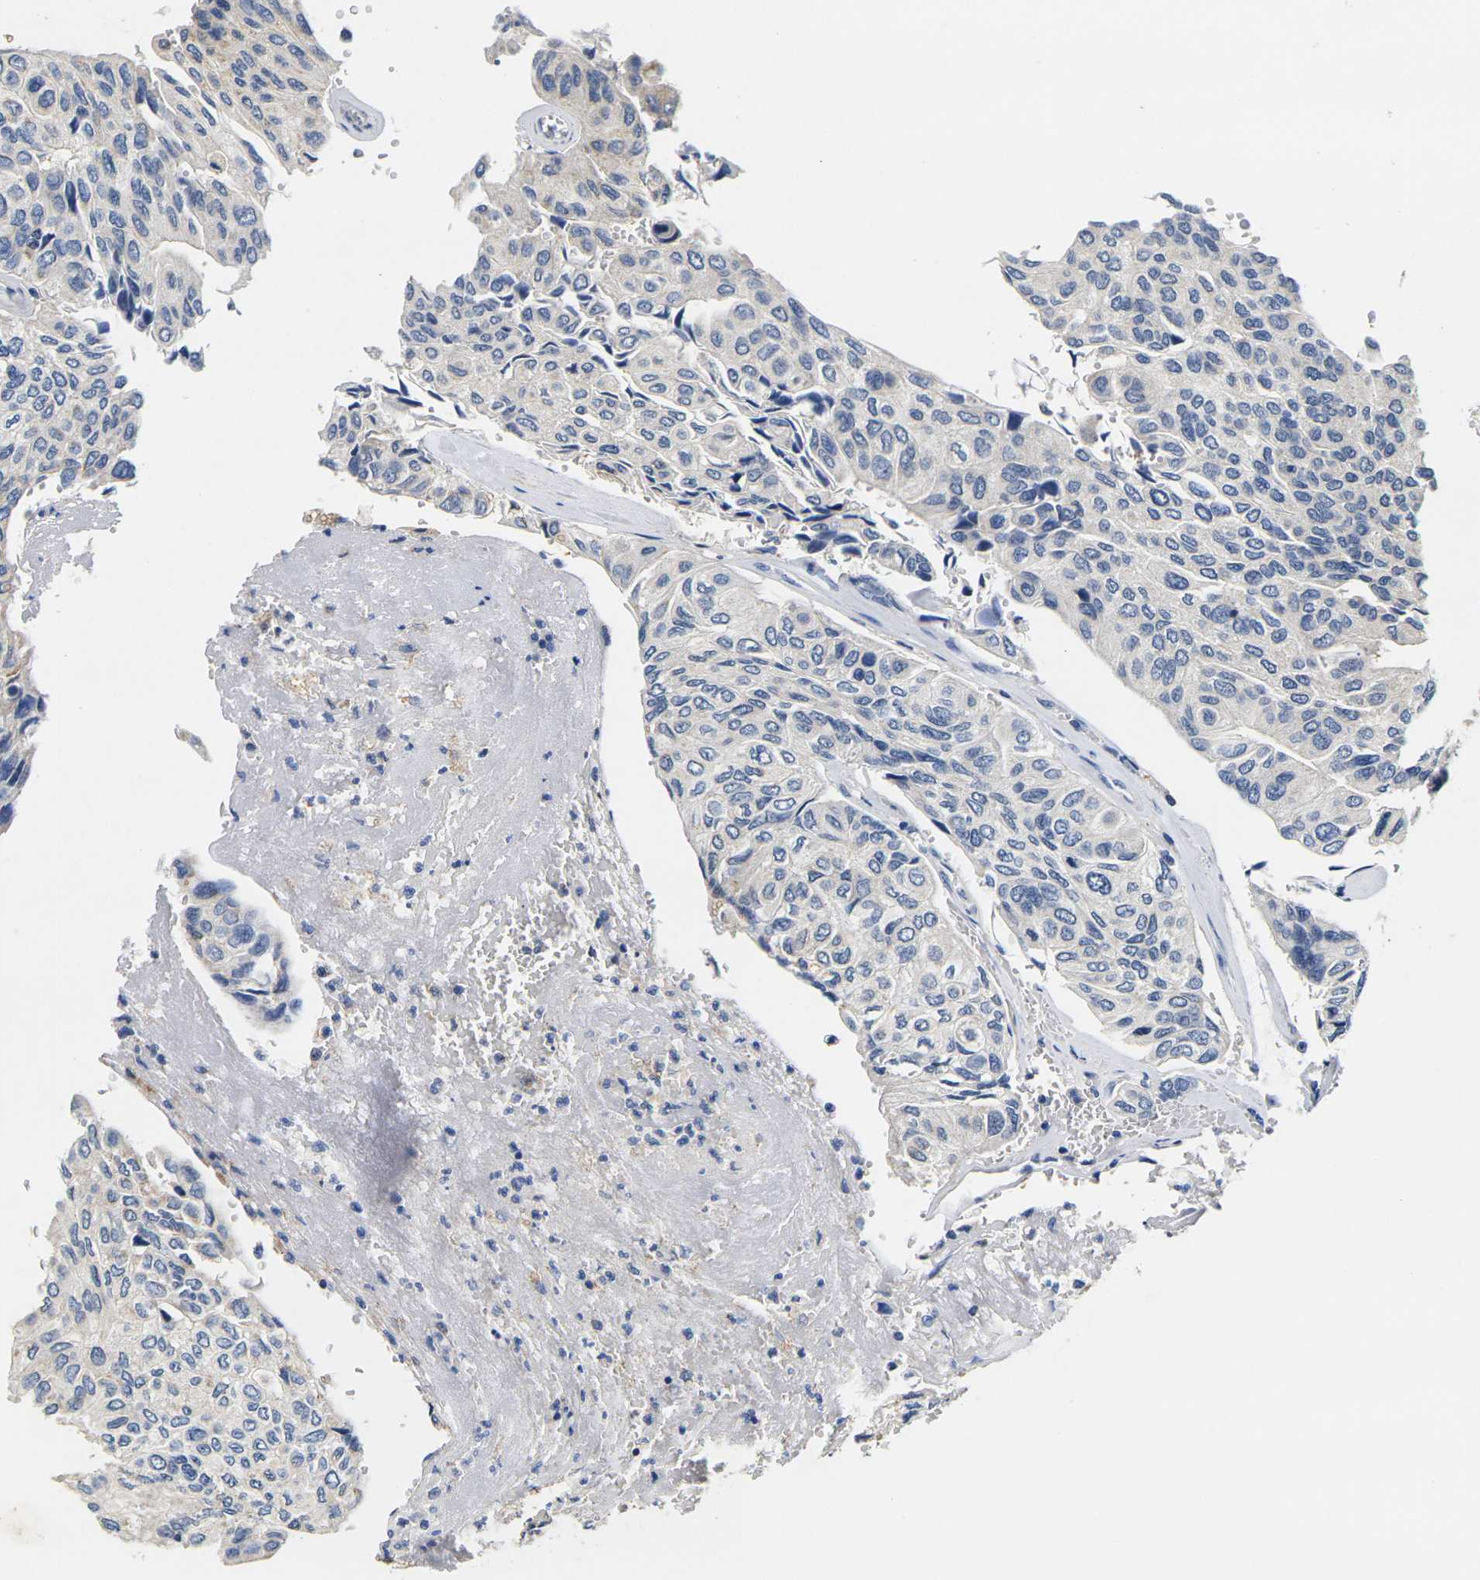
{"staining": {"intensity": "negative", "quantity": "none", "location": "none"}, "tissue": "urothelial cancer", "cell_type": "Tumor cells", "image_type": "cancer", "snomed": [{"axis": "morphology", "description": "Urothelial carcinoma, High grade"}, {"axis": "topography", "description": "Urinary bladder"}], "caption": "The micrograph reveals no staining of tumor cells in urothelial cancer. The staining is performed using DAB (3,3'-diaminobenzidine) brown chromogen with nuclei counter-stained in using hematoxylin.", "gene": "NOCT", "patient": {"sex": "male", "age": 66}}